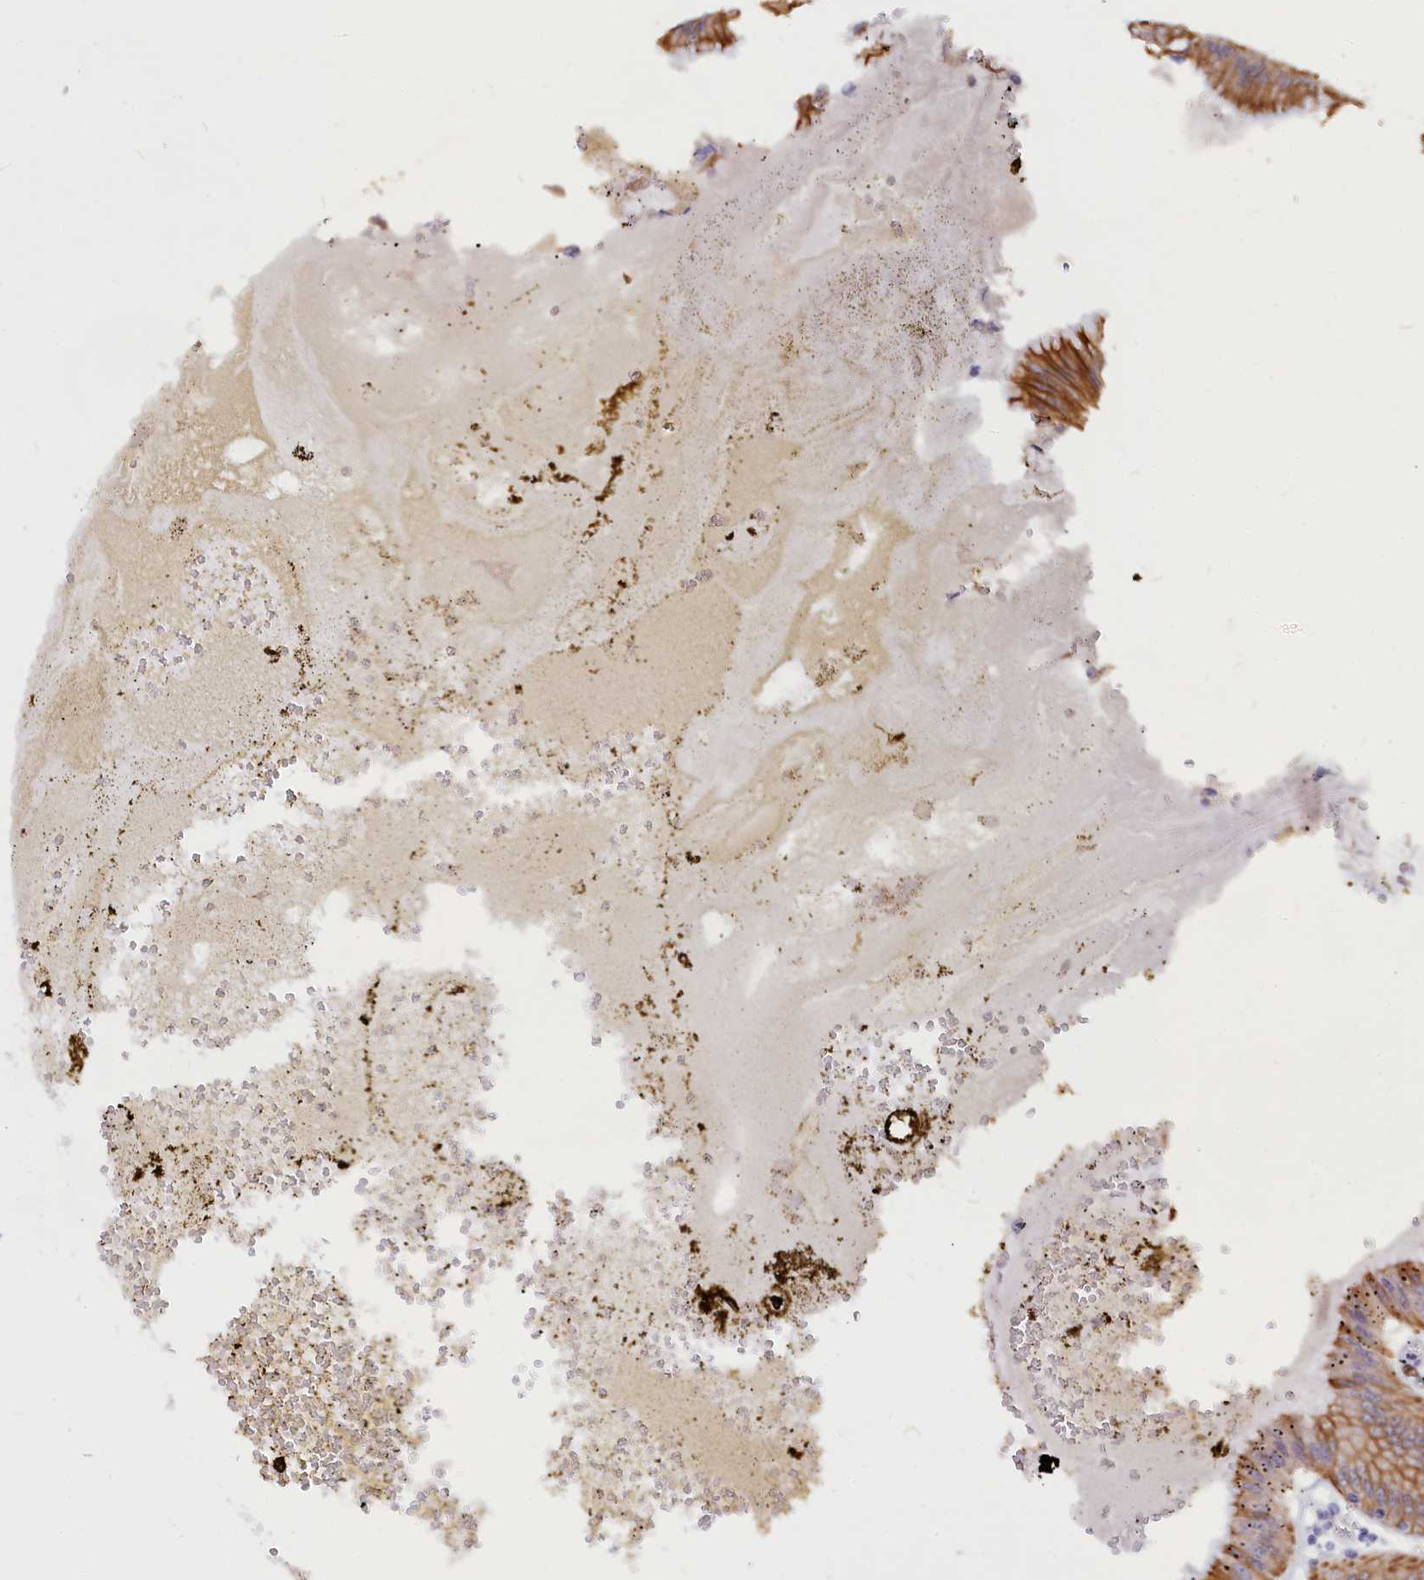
{"staining": {"intensity": "strong", "quantity": "25%-75%", "location": "cytoplasmic/membranous"}, "tissue": "stomach", "cell_type": "Glandular cells", "image_type": "normal", "snomed": [{"axis": "morphology", "description": "Normal tissue, NOS"}, {"axis": "topography", "description": "Stomach, lower"}], "caption": "Glandular cells demonstrate high levels of strong cytoplasmic/membranous expression in approximately 25%-75% of cells in normal human stomach. The staining is performed using DAB brown chromogen to label protein expression. The nuclei are counter-stained blue using hematoxylin.", "gene": "ANKRD34B", "patient": {"sex": "male", "age": 71}}